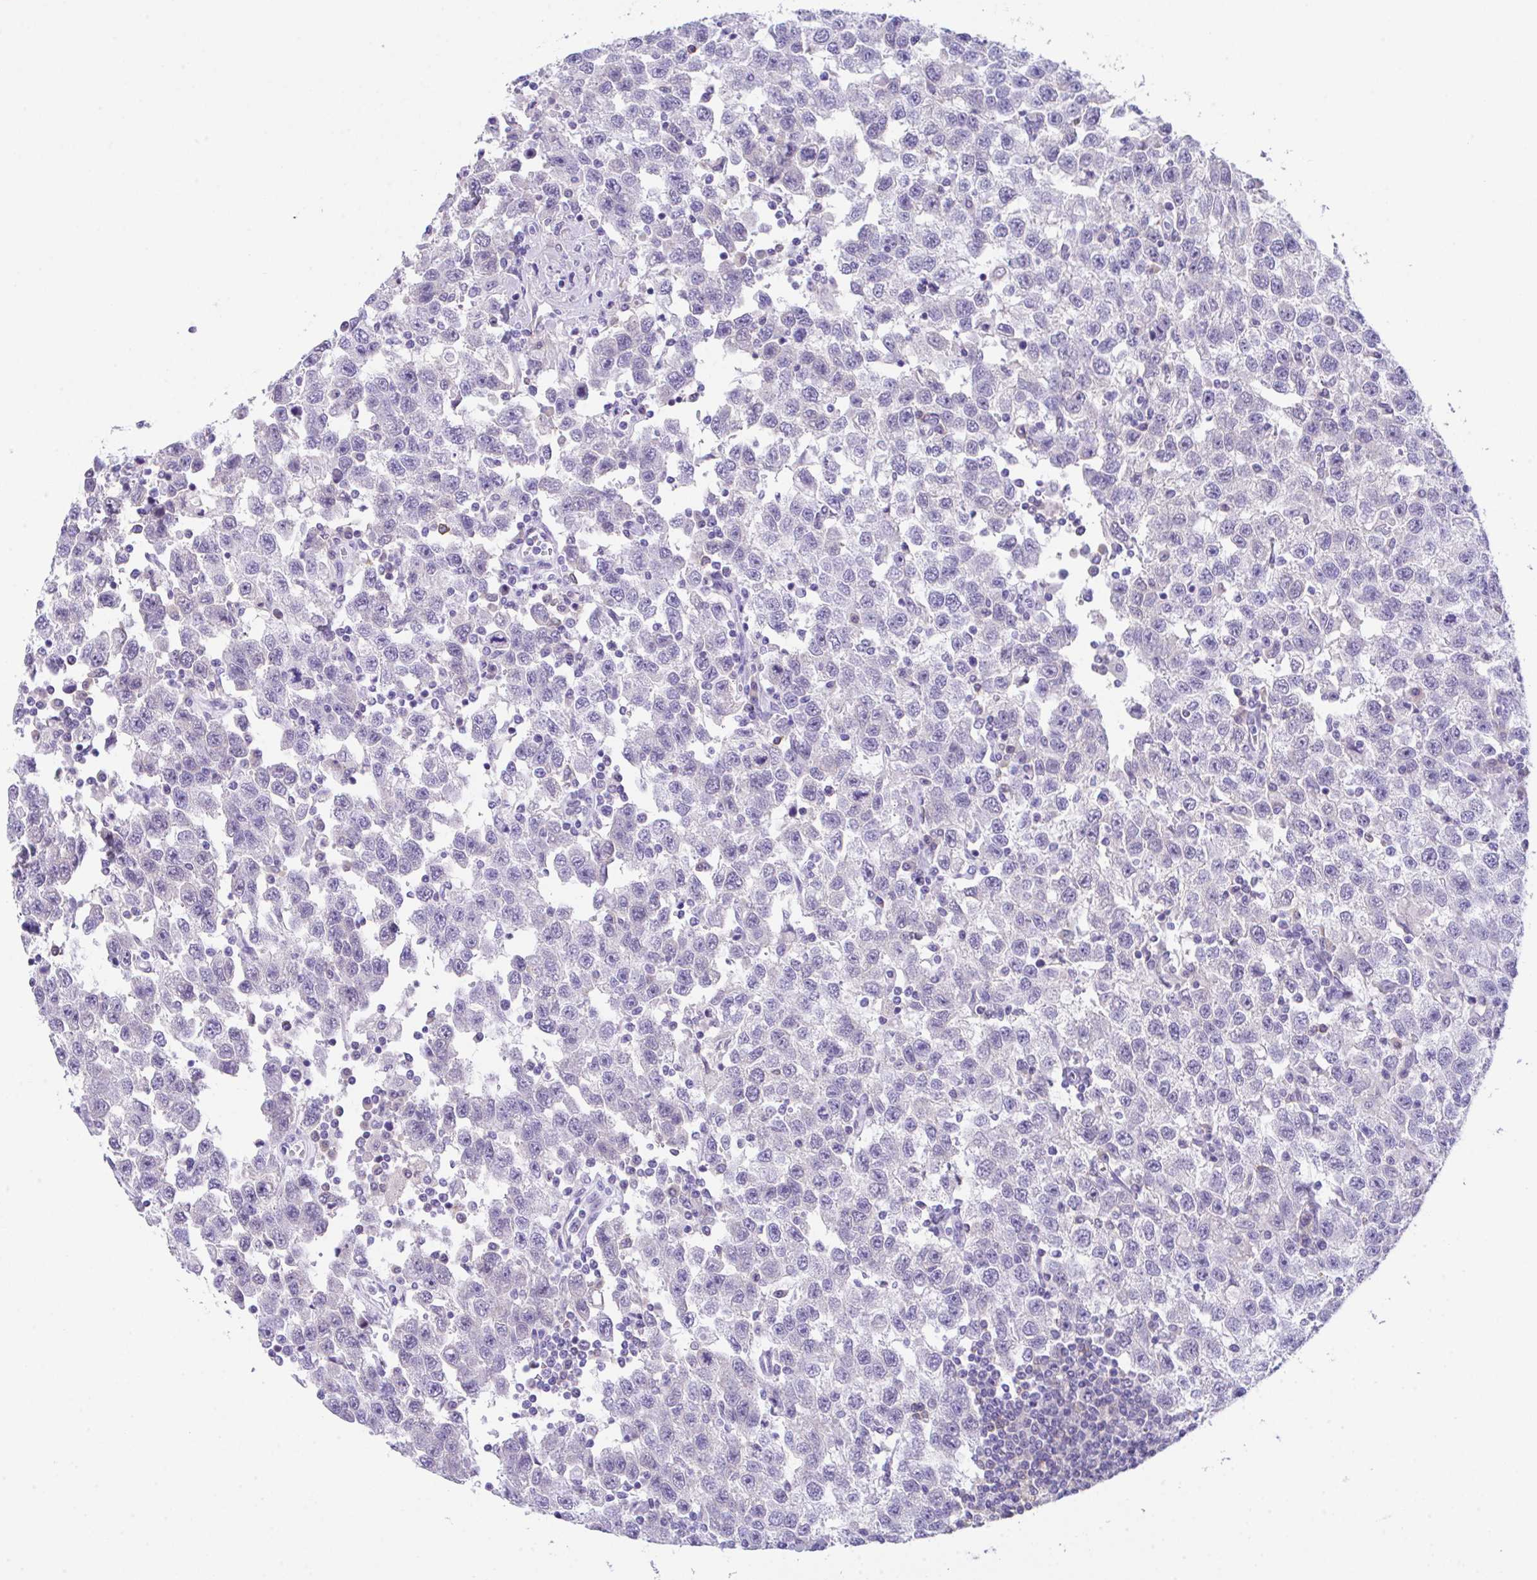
{"staining": {"intensity": "negative", "quantity": "none", "location": "none"}, "tissue": "testis cancer", "cell_type": "Tumor cells", "image_type": "cancer", "snomed": [{"axis": "morphology", "description": "Seminoma, NOS"}, {"axis": "topography", "description": "Testis"}], "caption": "DAB (3,3'-diaminobenzidine) immunohistochemical staining of seminoma (testis) exhibits no significant positivity in tumor cells.", "gene": "HOXB4", "patient": {"sex": "male", "age": 41}}